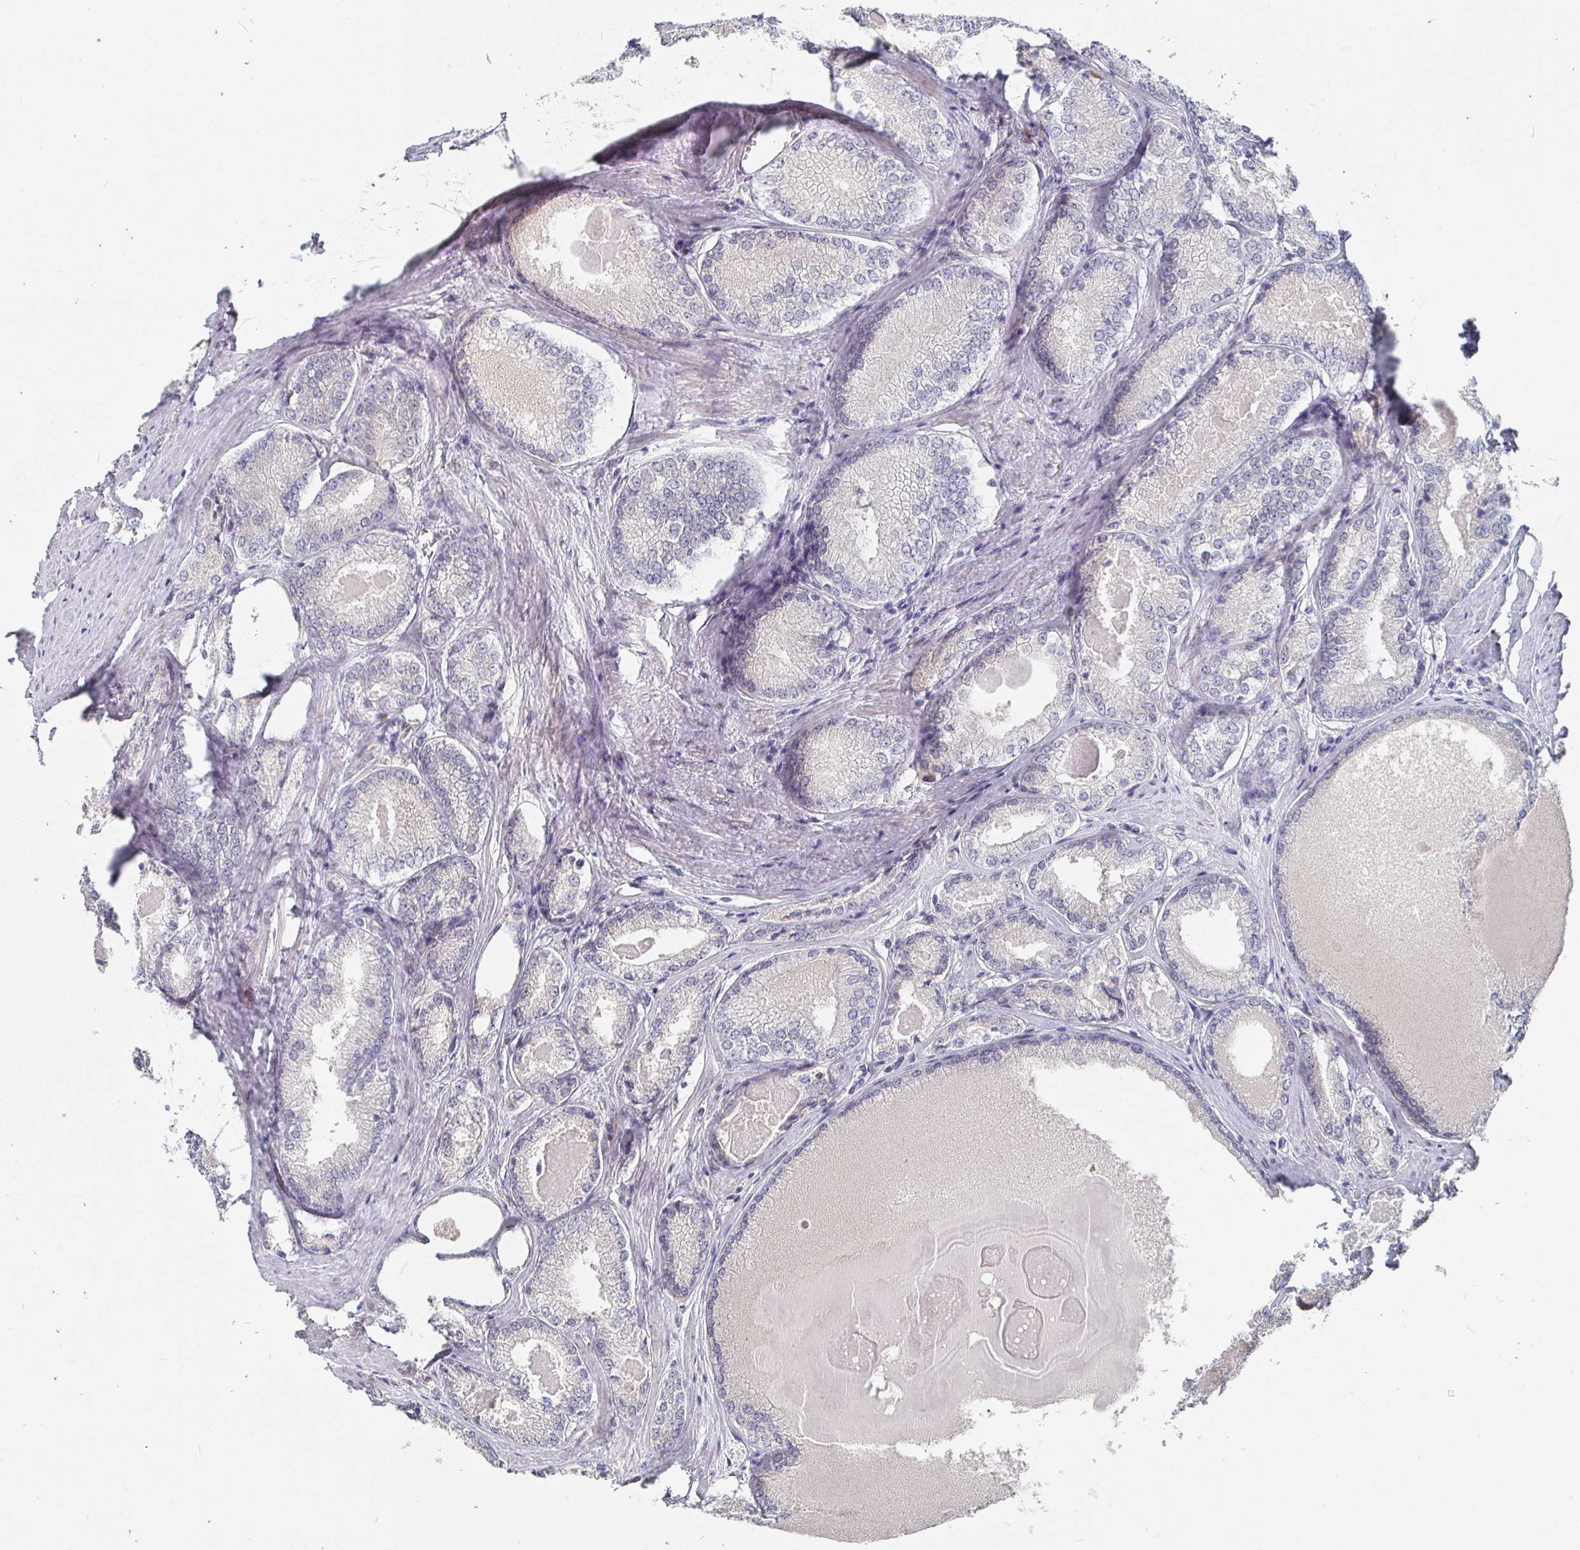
{"staining": {"intensity": "negative", "quantity": "none", "location": "none"}, "tissue": "prostate cancer", "cell_type": "Tumor cells", "image_type": "cancer", "snomed": [{"axis": "morphology", "description": "Adenocarcinoma, NOS"}, {"axis": "morphology", "description": "Adenocarcinoma, Low grade"}, {"axis": "topography", "description": "Prostate"}], "caption": "IHC of prostate cancer reveals no expression in tumor cells.", "gene": "MEIS1", "patient": {"sex": "male", "age": 68}}